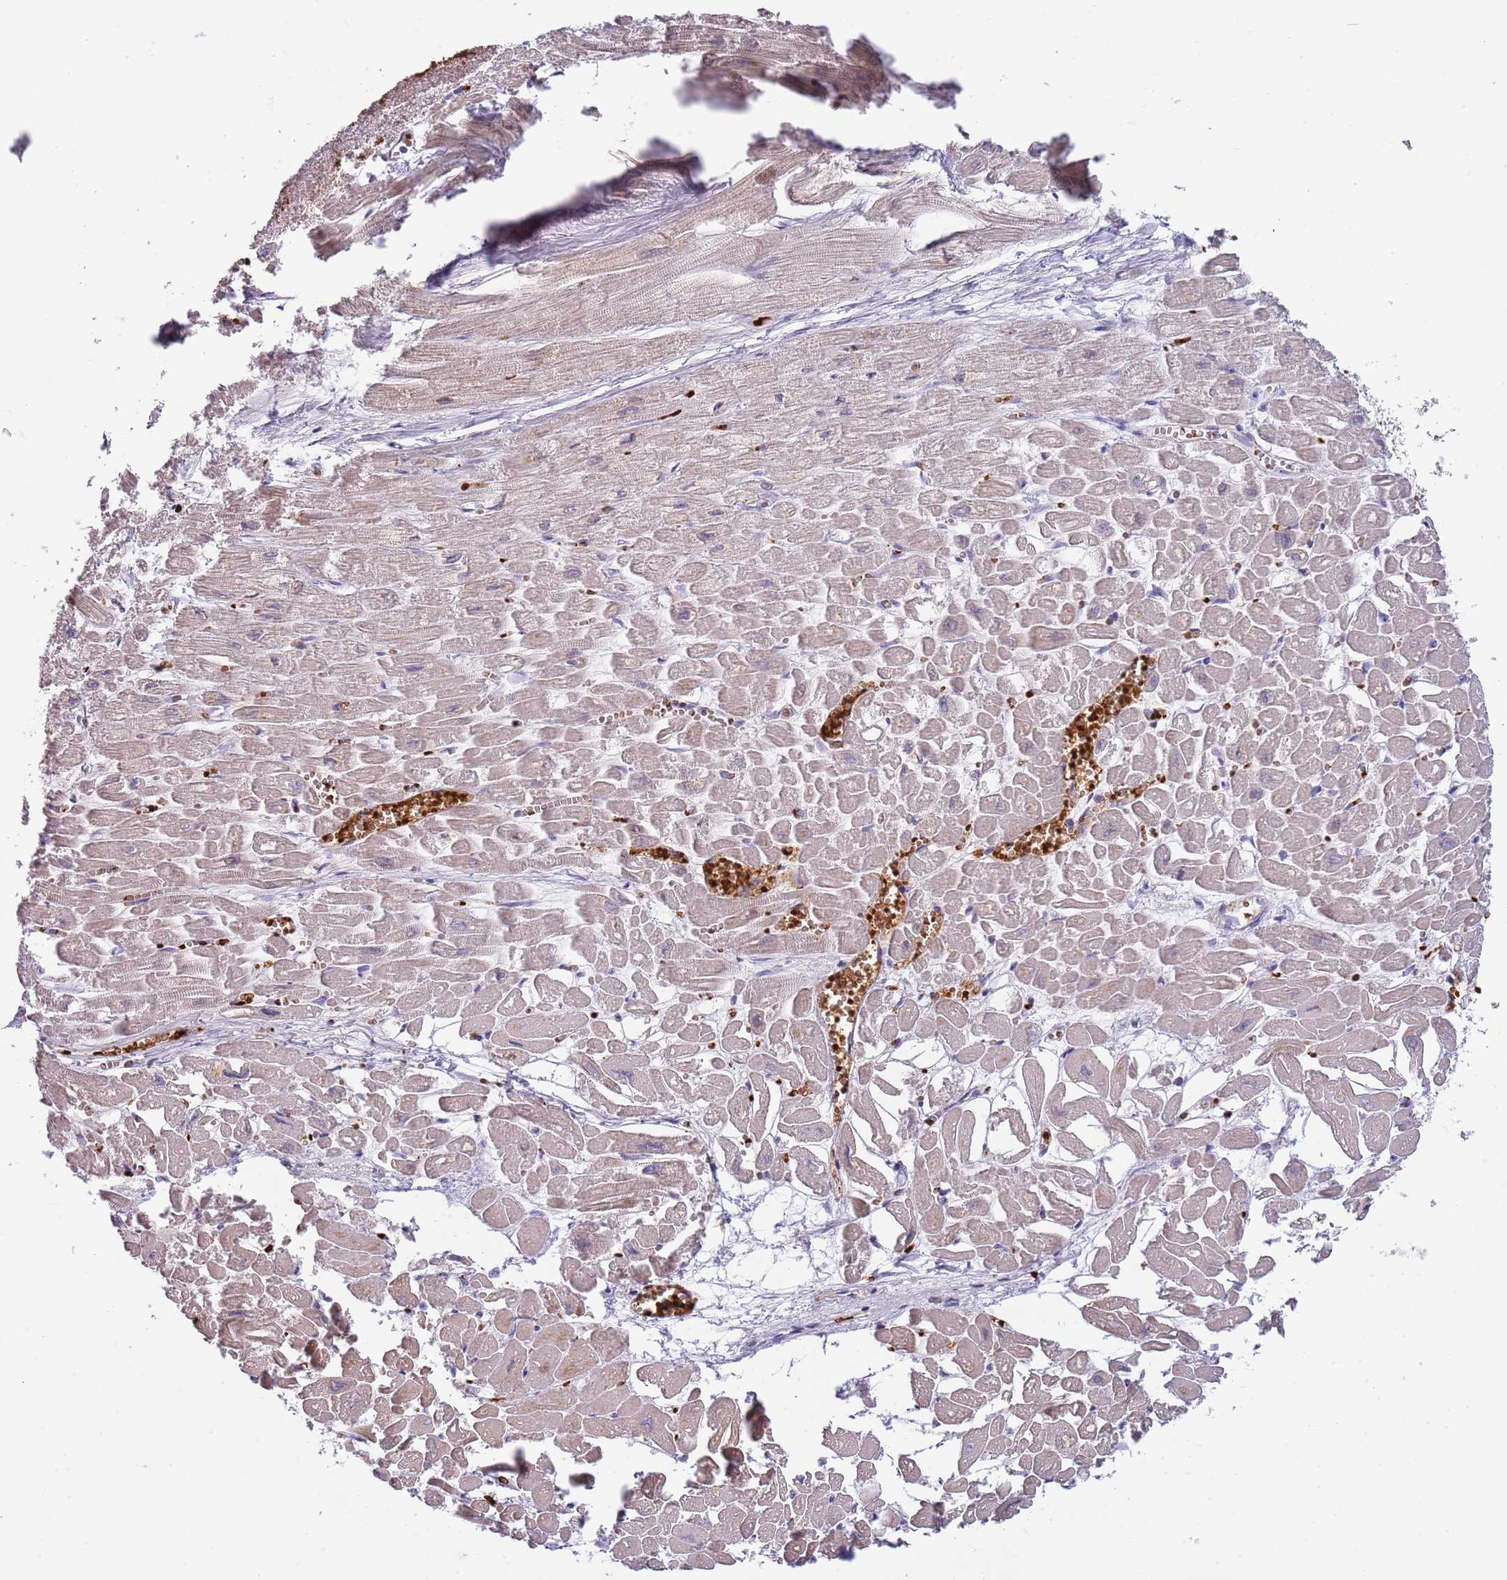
{"staining": {"intensity": "moderate", "quantity": "25%-75%", "location": "cytoplasmic/membranous"}, "tissue": "heart muscle", "cell_type": "Cardiomyocytes", "image_type": "normal", "snomed": [{"axis": "morphology", "description": "Normal tissue, NOS"}, {"axis": "topography", "description": "Heart"}], "caption": "Protein staining of unremarkable heart muscle demonstrates moderate cytoplasmic/membranous staining in approximately 25%-75% of cardiomyocytes.", "gene": "LYPD6B", "patient": {"sex": "male", "age": 54}}